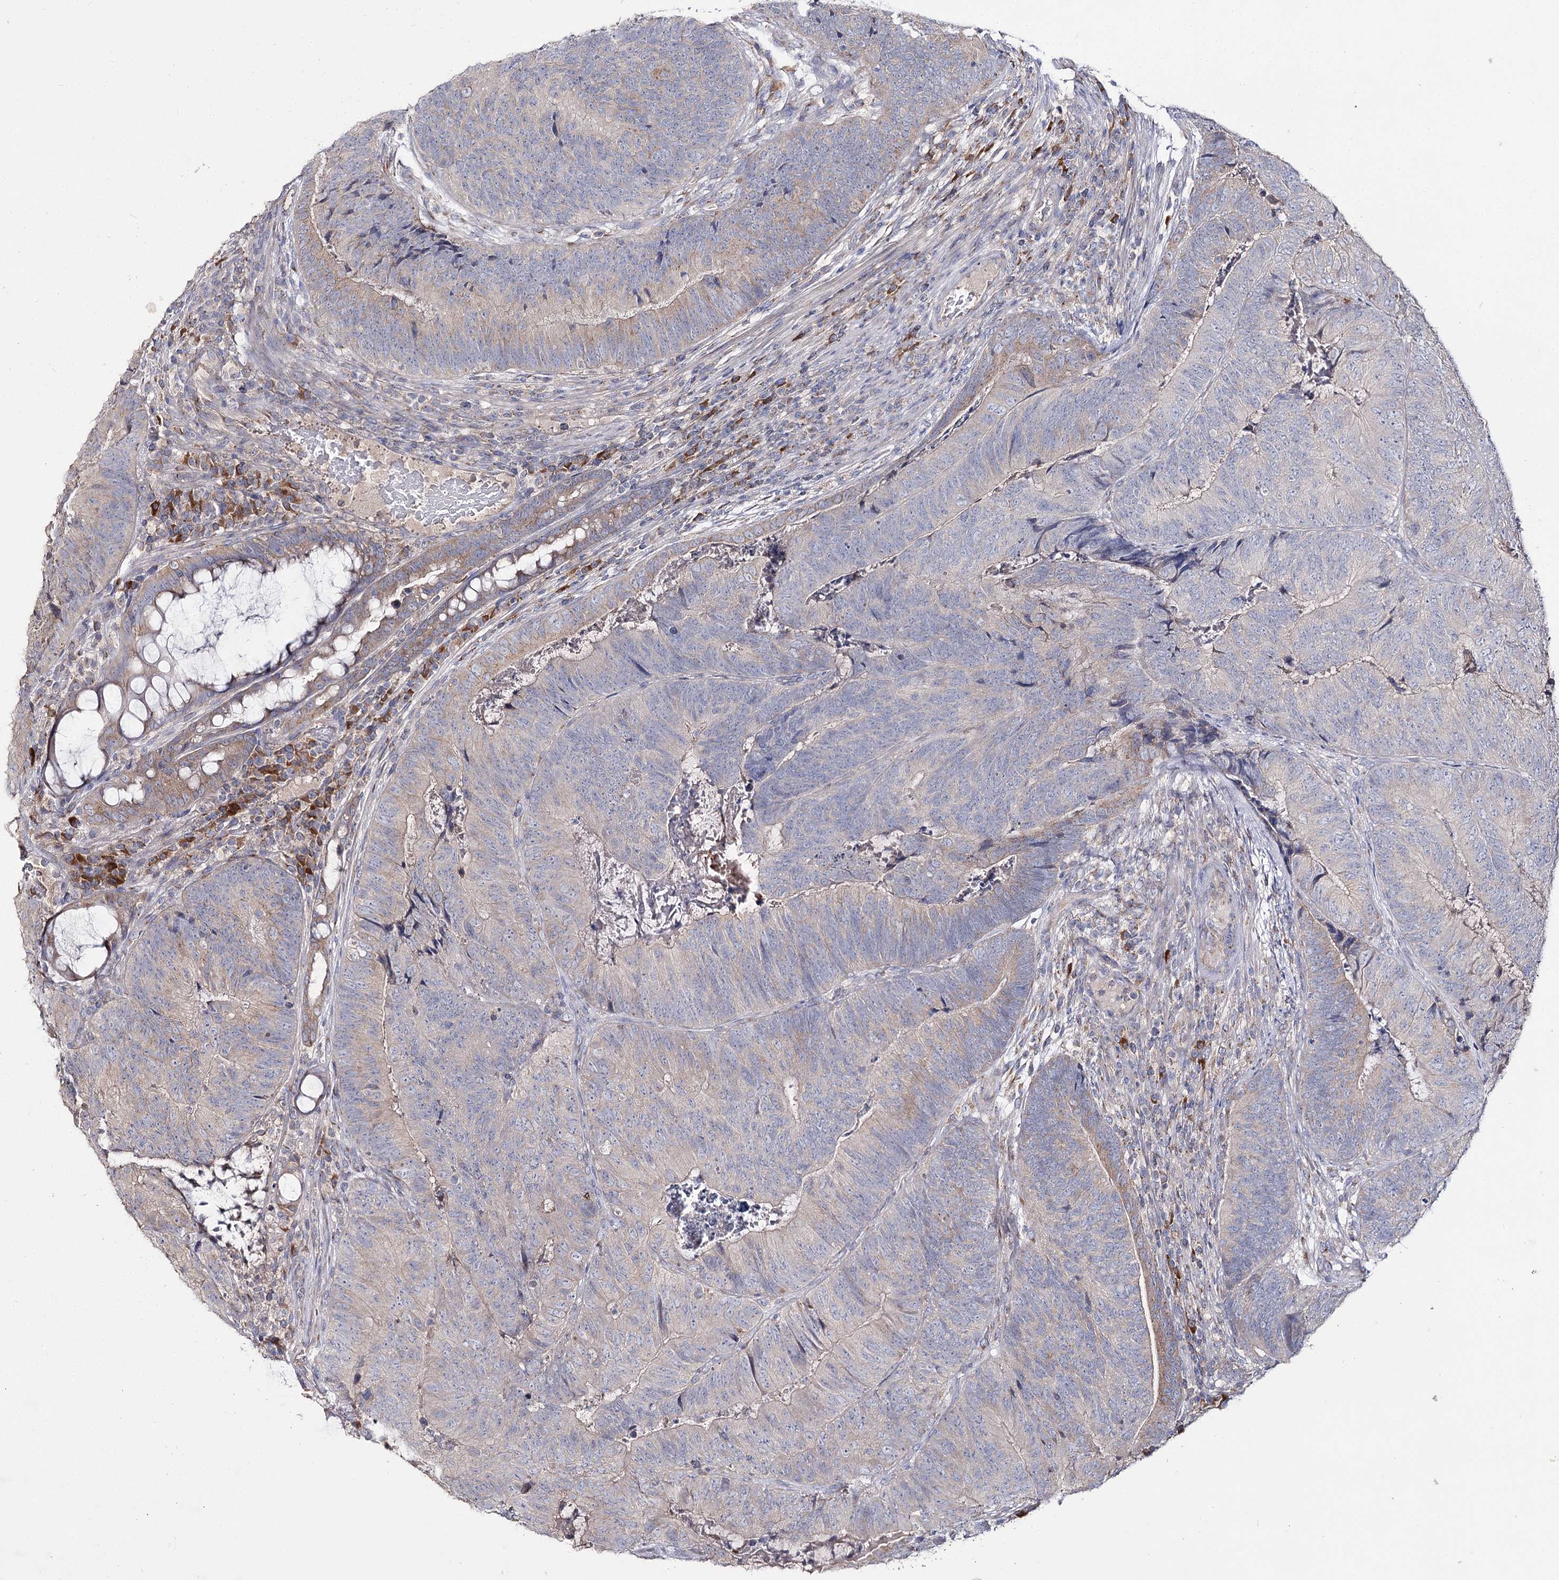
{"staining": {"intensity": "weak", "quantity": "25%-75%", "location": "cytoplasmic/membranous"}, "tissue": "colorectal cancer", "cell_type": "Tumor cells", "image_type": "cancer", "snomed": [{"axis": "morphology", "description": "Adenocarcinoma, NOS"}, {"axis": "topography", "description": "Colon"}], "caption": "This histopathology image demonstrates immunohistochemistry staining of human colorectal cancer (adenocarcinoma), with low weak cytoplasmic/membranous expression in about 25%-75% of tumor cells.", "gene": "IL1RAP", "patient": {"sex": "female", "age": 67}}